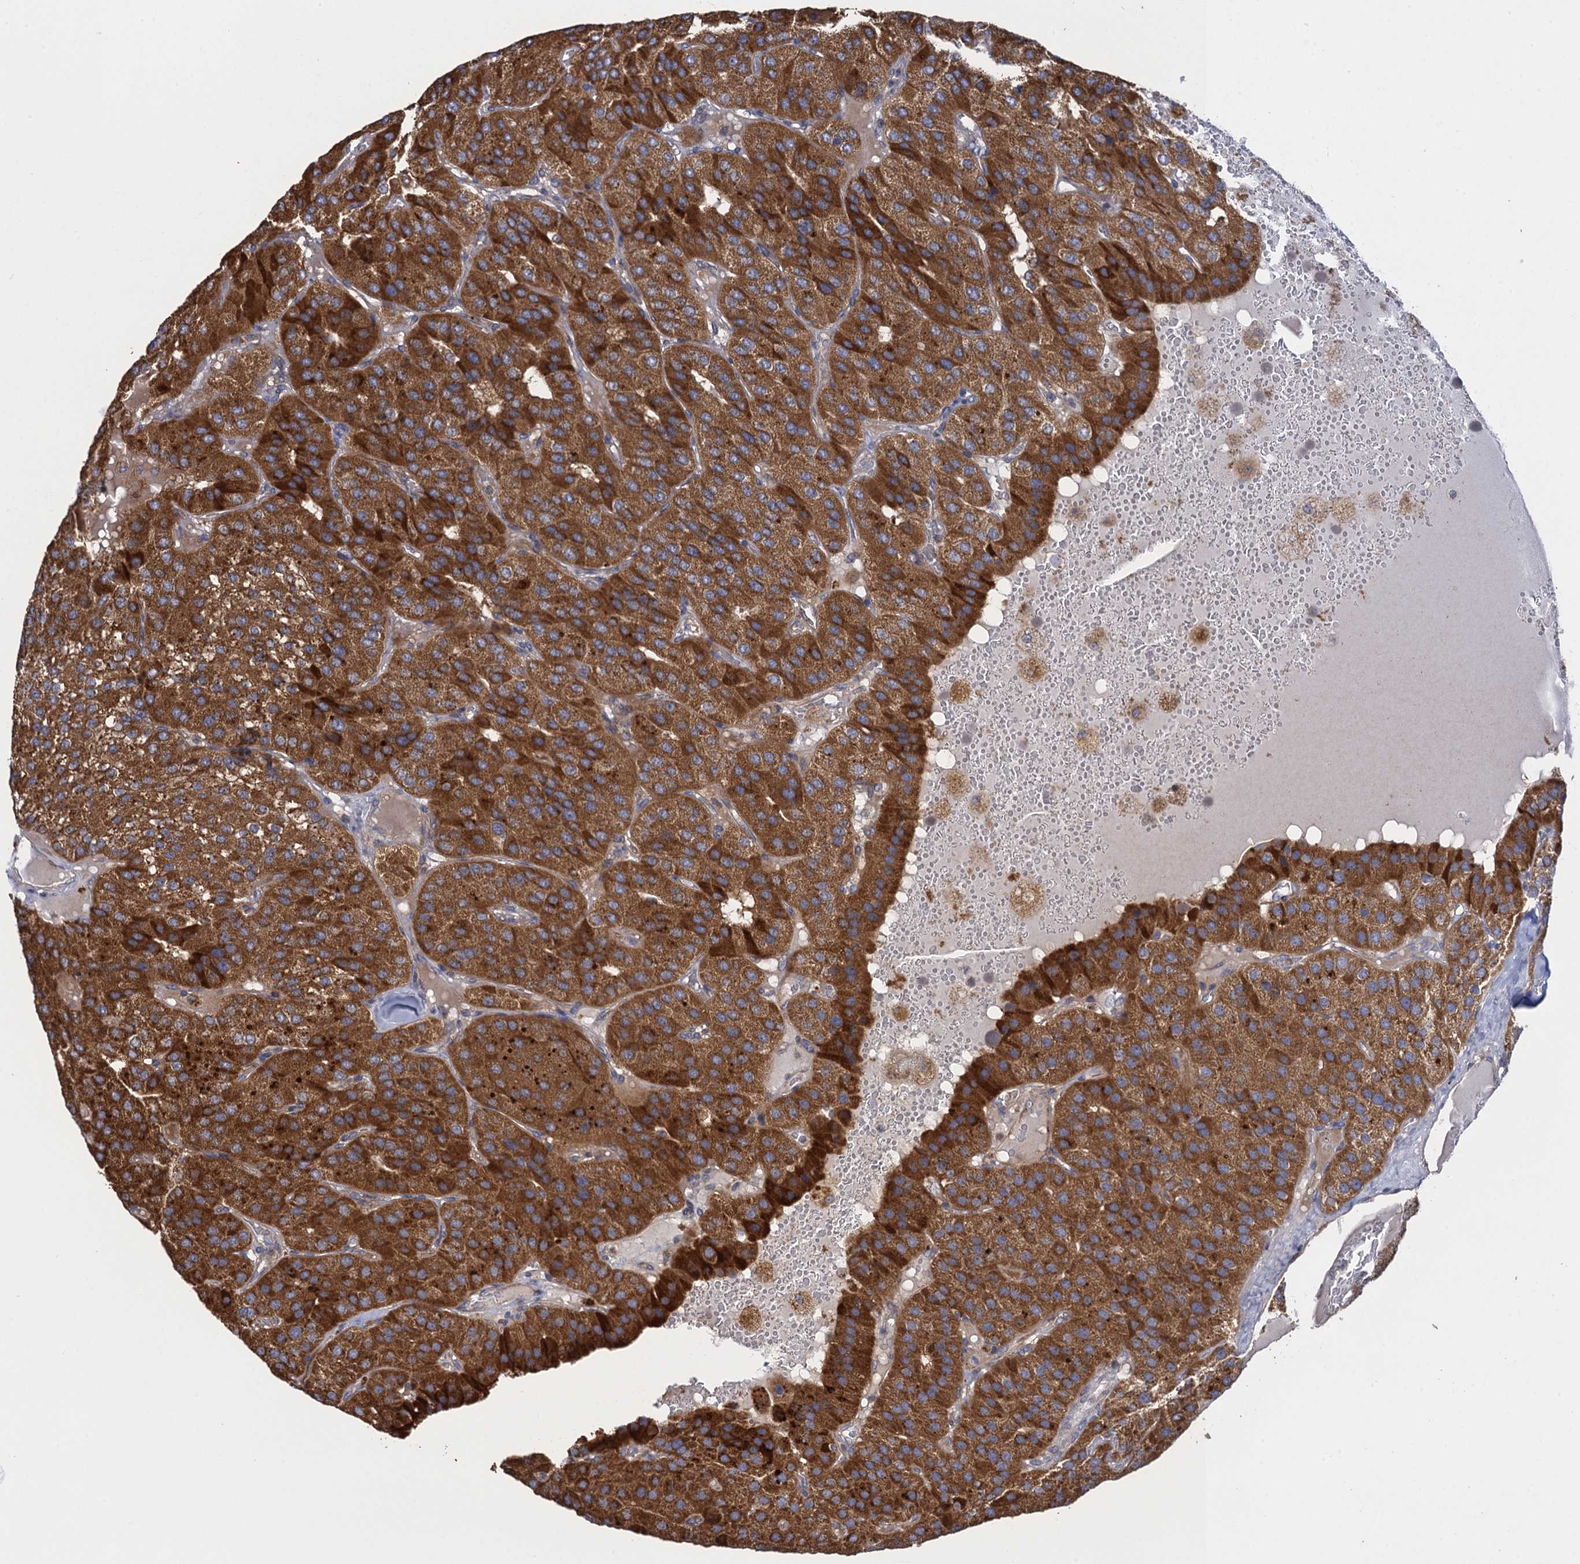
{"staining": {"intensity": "strong", "quantity": ">75%", "location": "cytoplasmic/membranous"}, "tissue": "parathyroid gland", "cell_type": "Glandular cells", "image_type": "normal", "snomed": [{"axis": "morphology", "description": "Normal tissue, NOS"}, {"axis": "morphology", "description": "Adenoma, NOS"}, {"axis": "topography", "description": "Parathyroid gland"}], "caption": "A brown stain highlights strong cytoplasmic/membranous staining of a protein in glandular cells of normal human parathyroid gland. The protein is shown in brown color, while the nuclei are stained blue.", "gene": "WDR88", "patient": {"sex": "female", "age": 86}}